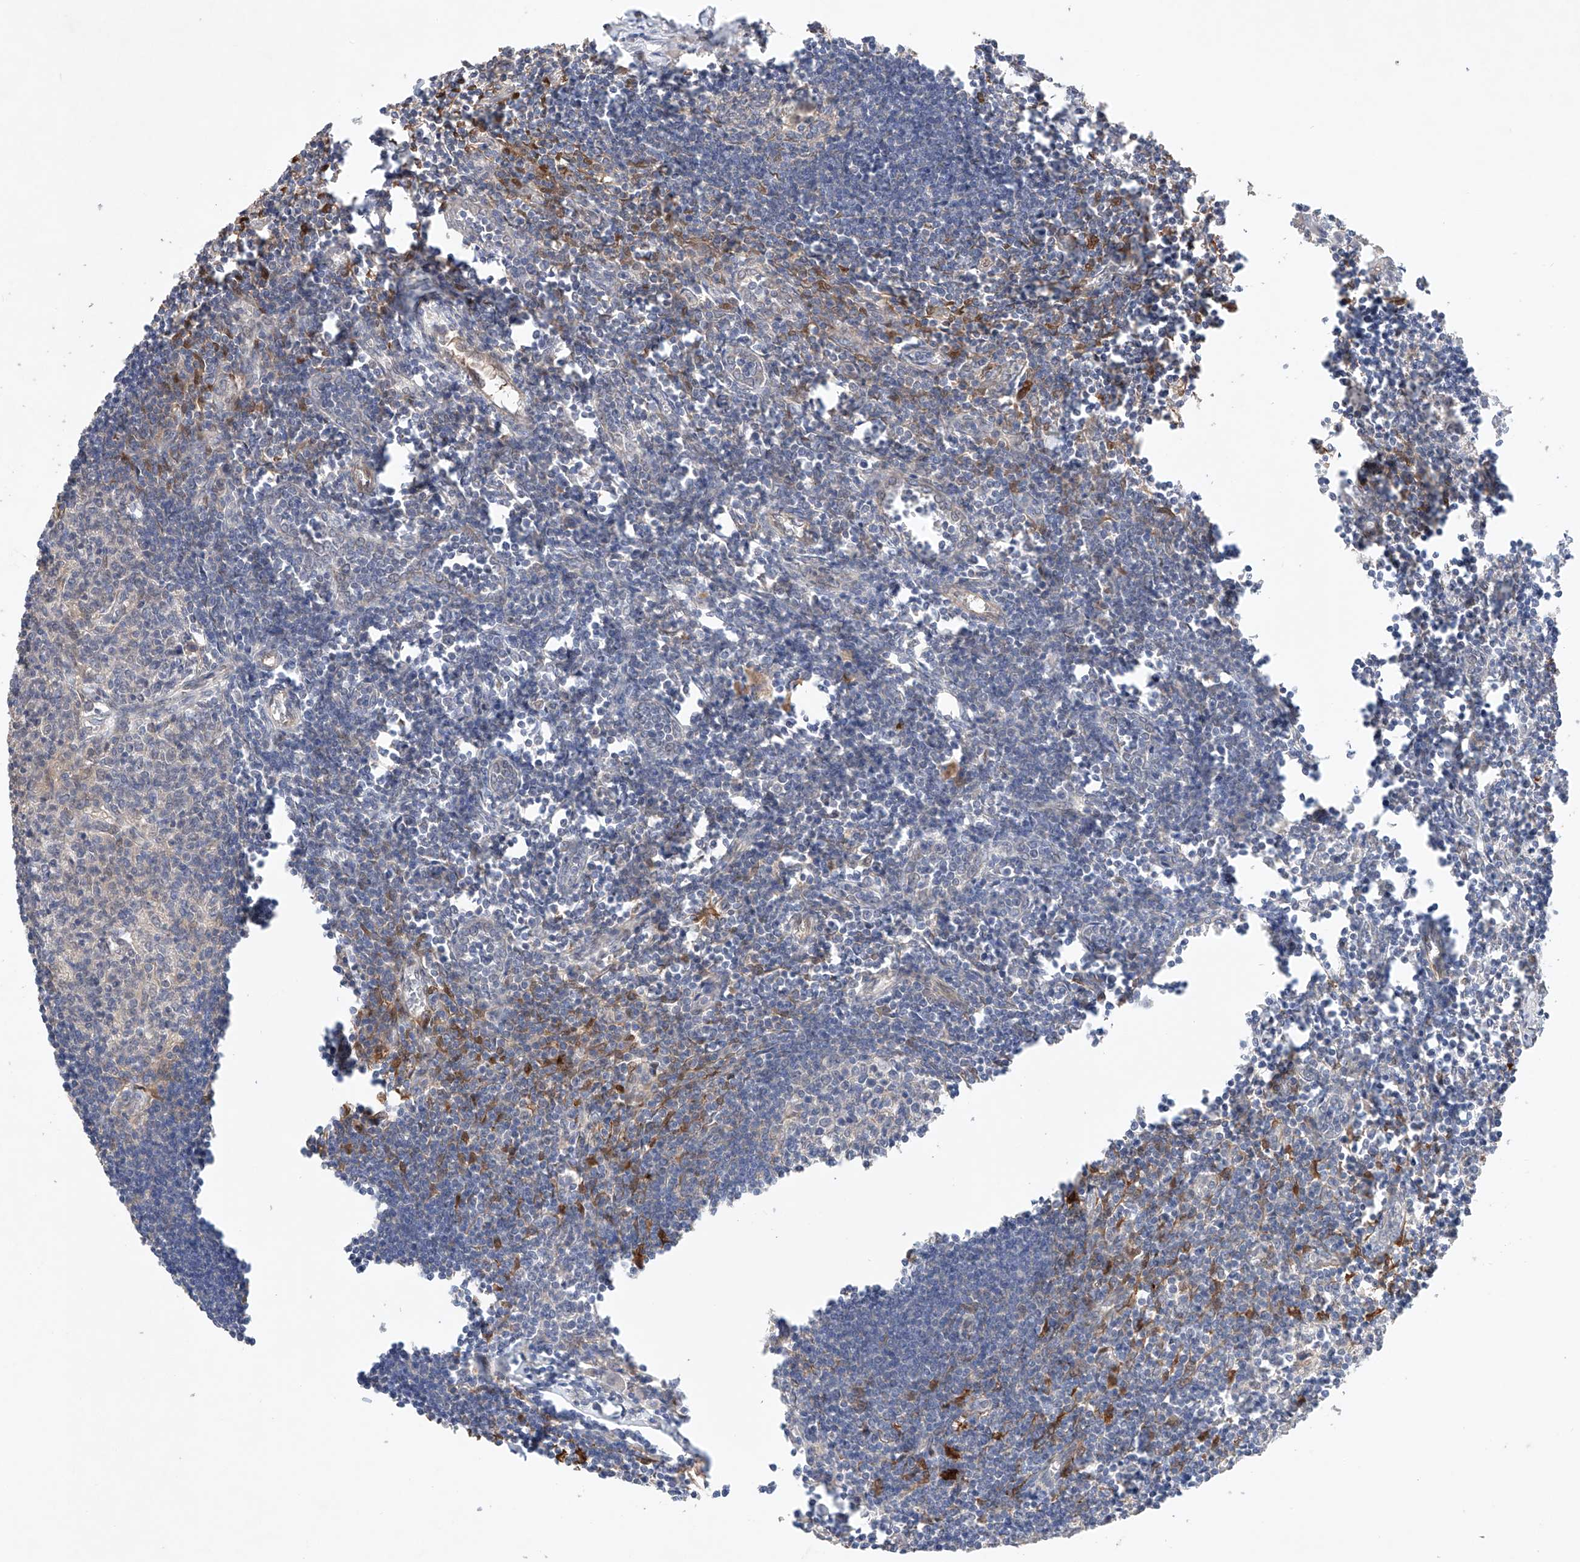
{"staining": {"intensity": "moderate", "quantity": "25%-75%", "location": "cytoplasmic/membranous"}, "tissue": "lymph node", "cell_type": "Germinal center cells", "image_type": "normal", "snomed": [{"axis": "morphology", "description": "Normal tissue, NOS"}, {"axis": "morphology", "description": "Malignant melanoma, Metastatic site"}, {"axis": "topography", "description": "Lymph node"}], "caption": "Protein expression analysis of benign lymph node demonstrates moderate cytoplasmic/membranous staining in about 25%-75% of germinal center cells.", "gene": "ZNF124", "patient": {"sex": "male", "age": 41}}